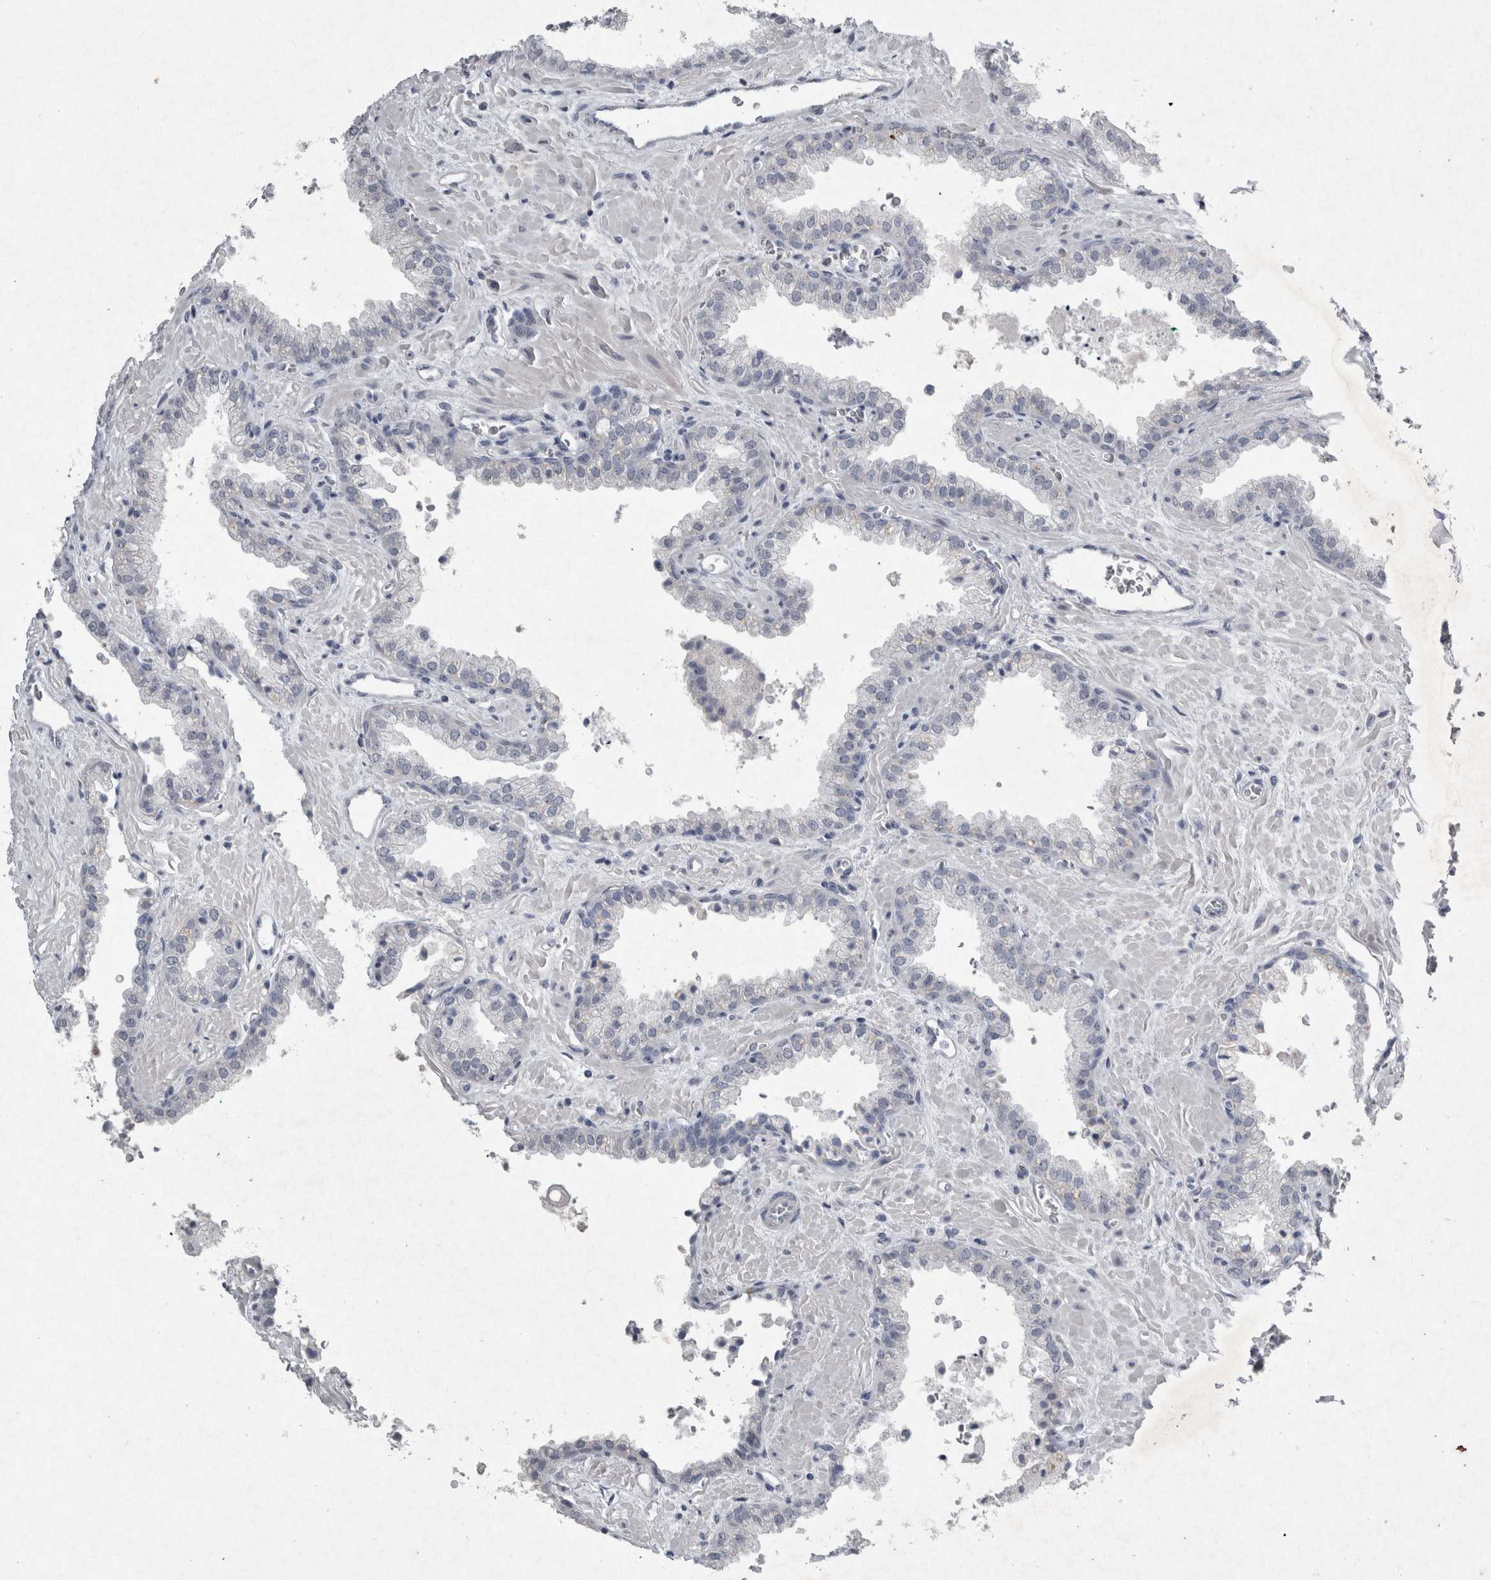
{"staining": {"intensity": "negative", "quantity": "none", "location": "none"}, "tissue": "prostate cancer", "cell_type": "Tumor cells", "image_type": "cancer", "snomed": [{"axis": "morphology", "description": "Adenocarcinoma, Low grade"}, {"axis": "topography", "description": "Prostate"}], "caption": "Immunohistochemistry photomicrograph of neoplastic tissue: prostate cancer (adenocarcinoma (low-grade)) stained with DAB (3,3'-diaminobenzidine) displays no significant protein staining in tumor cells.", "gene": "PDX1", "patient": {"sex": "male", "age": 71}}